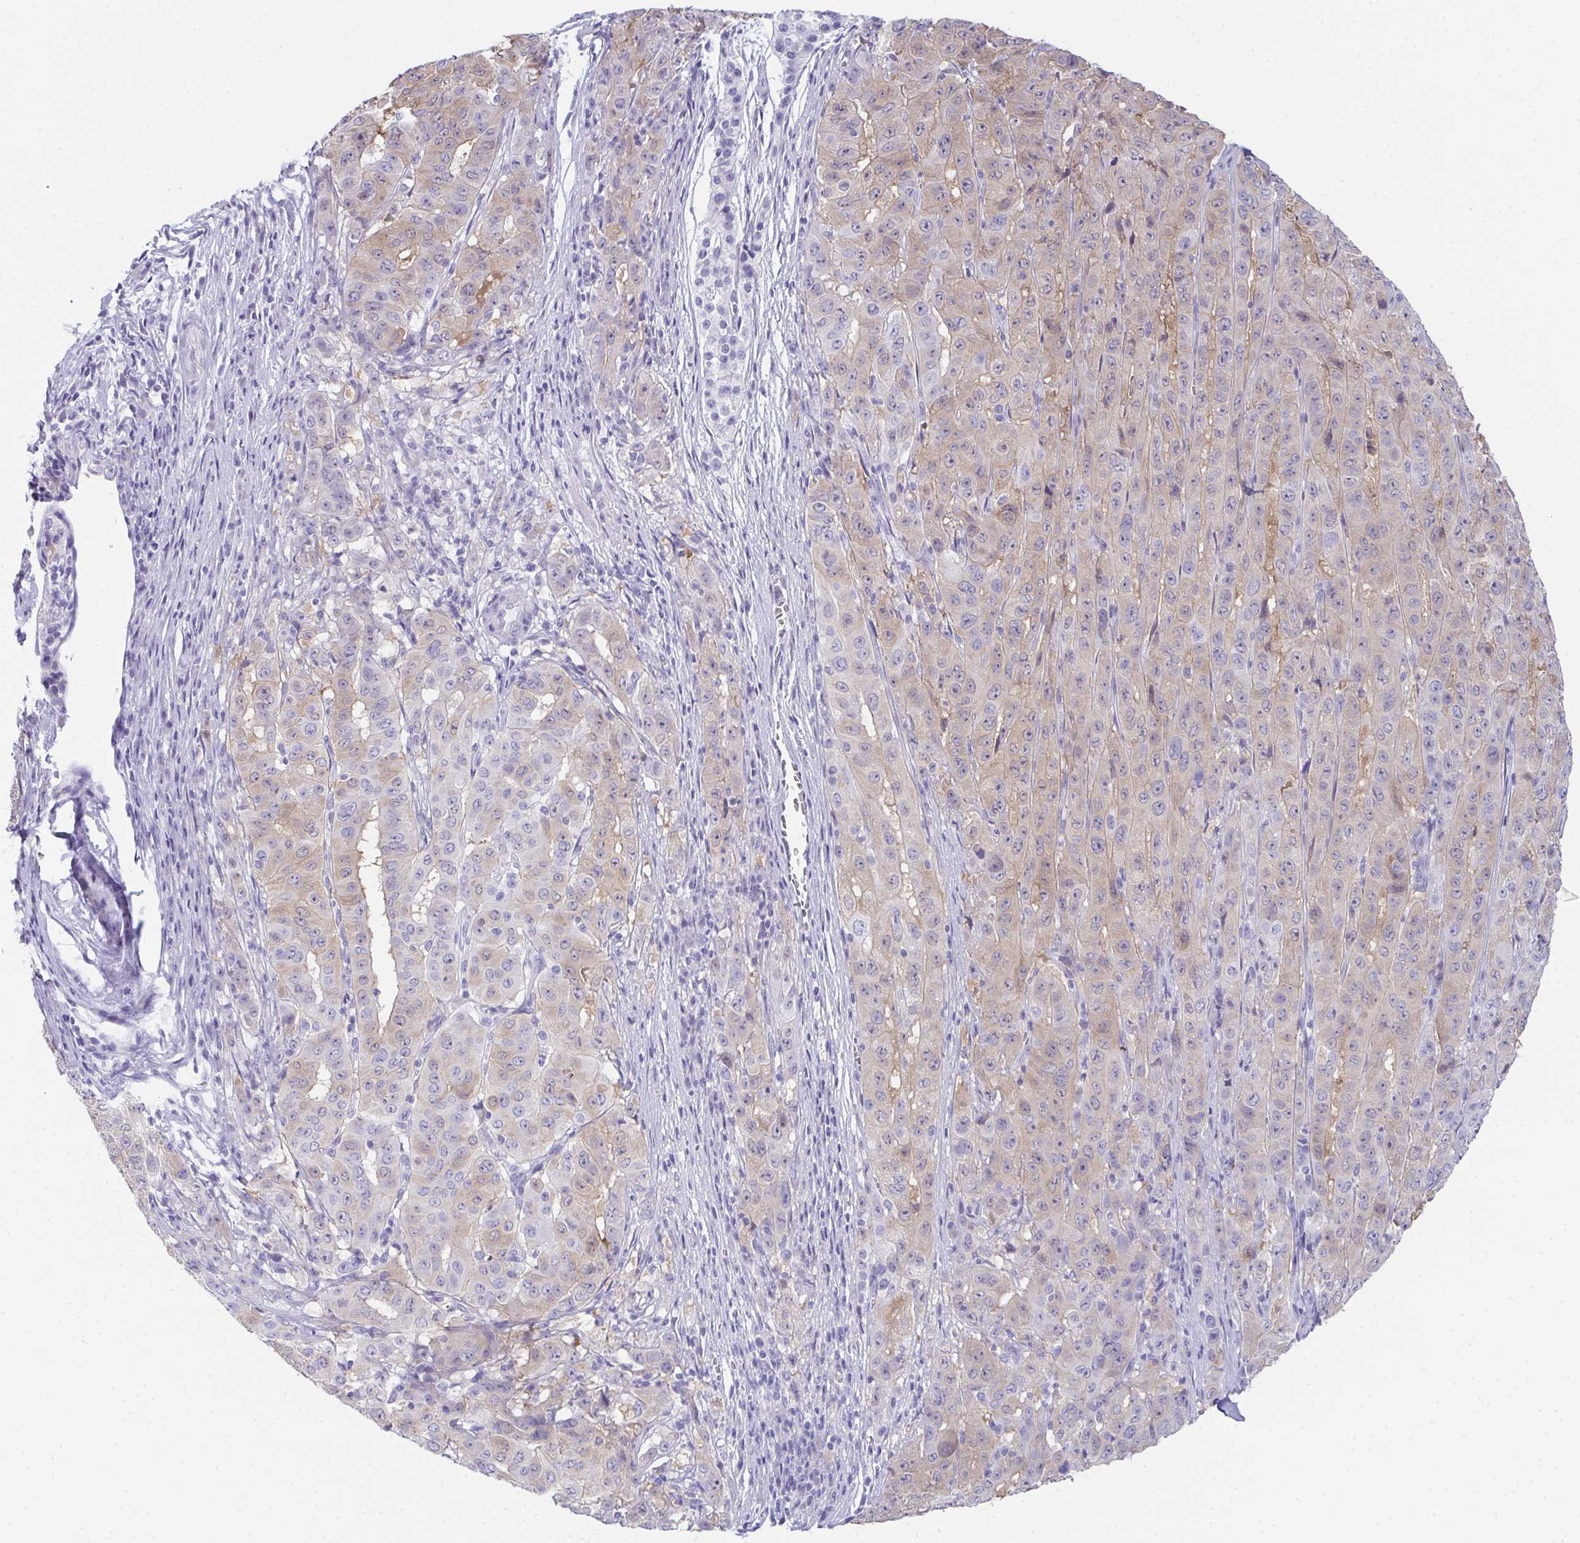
{"staining": {"intensity": "weak", "quantity": "25%-75%", "location": "cytoplasmic/membranous"}, "tissue": "pancreatic cancer", "cell_type": "Tumor cells", "image_type": "cancer", "snomed": [{"axis": "morphology", "description": "Adenocarcinoma, NOS"}, {"axis": "topography", "description": "Pancreas"}], "caption": "The histopathology image shows staining of pancreatic cancer, revealing weak cytoplasmic/membranous protein expression (brown color) within tumor cells.", "gene": "TEX19", "patient": {"sex": "male", "age": 63}}